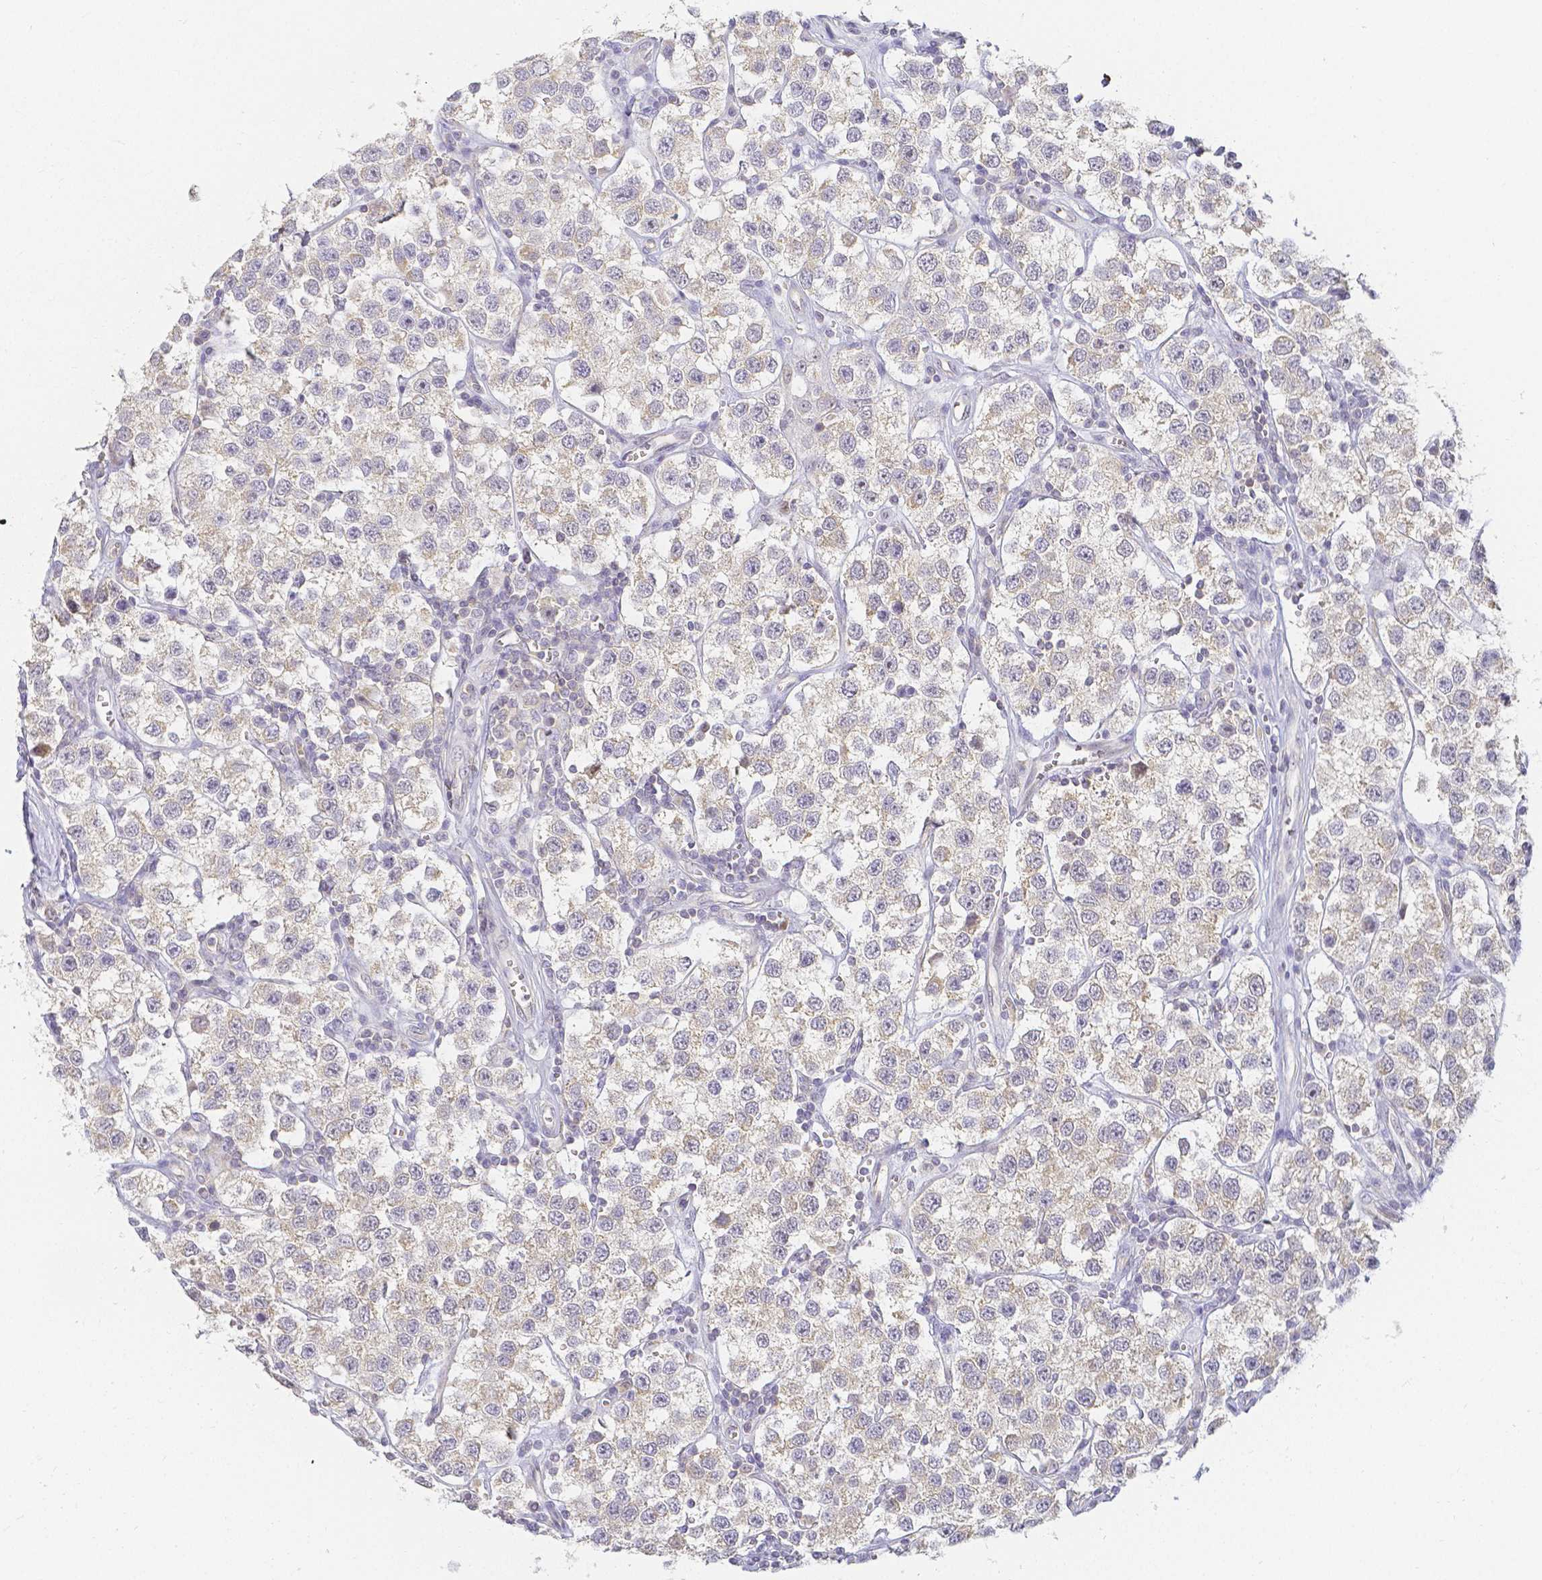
{"staining": {"intensity": "negative", "quantity": "none", "location": "none"}, "tissue": "testis cancer", "cell_type": "Tumor cells", "image_type": "cancer", "snomed": [{"axis": "morphology", "description": "Seminoma, NOS"}, {"axis": "topography", "description": "Testis"}], "caption": "Tumor cells are negative for brown protein staining in testis seminoma.", "gene": "KCNH1", "patient": {"sex": "male", "age": 34}}